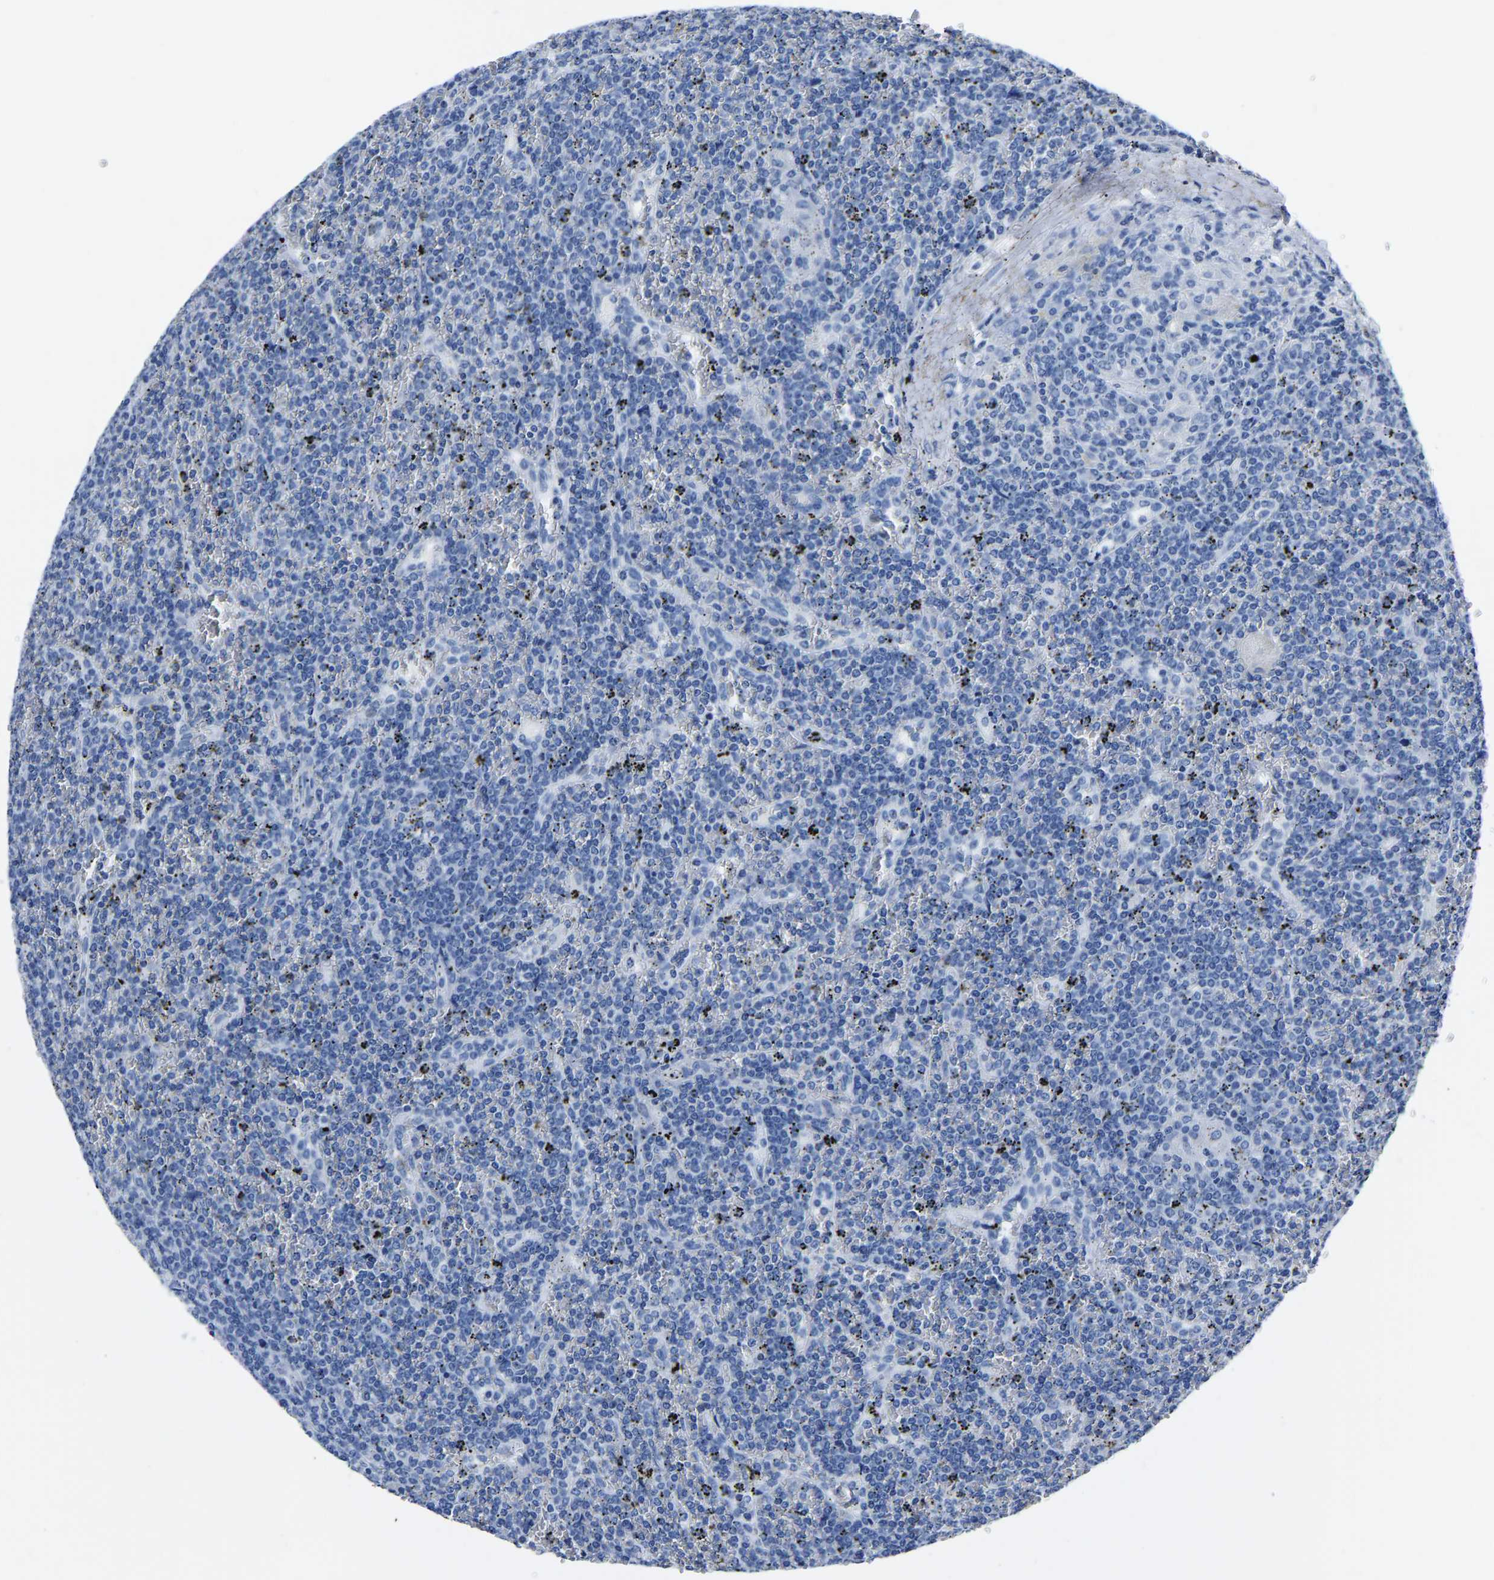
{"staining": {"intensity": "negative", "quantity": "none", "location": "none"}, "tissue": "lymphoma", "cell_type": "Tumor cells", "image_type": "cancer", "snomed": [{"axis": "morphology", "description": "Malignant lymphoma, non-Hodgkin's type, Low grade"}, {"axis": "topography", "description": "Spleen"}], "caption": "The histopathology image displays no staining of tumor cells in lymphoma.", "gene": "IMPG2", "patient": {"sex": "female", "age": 19}}